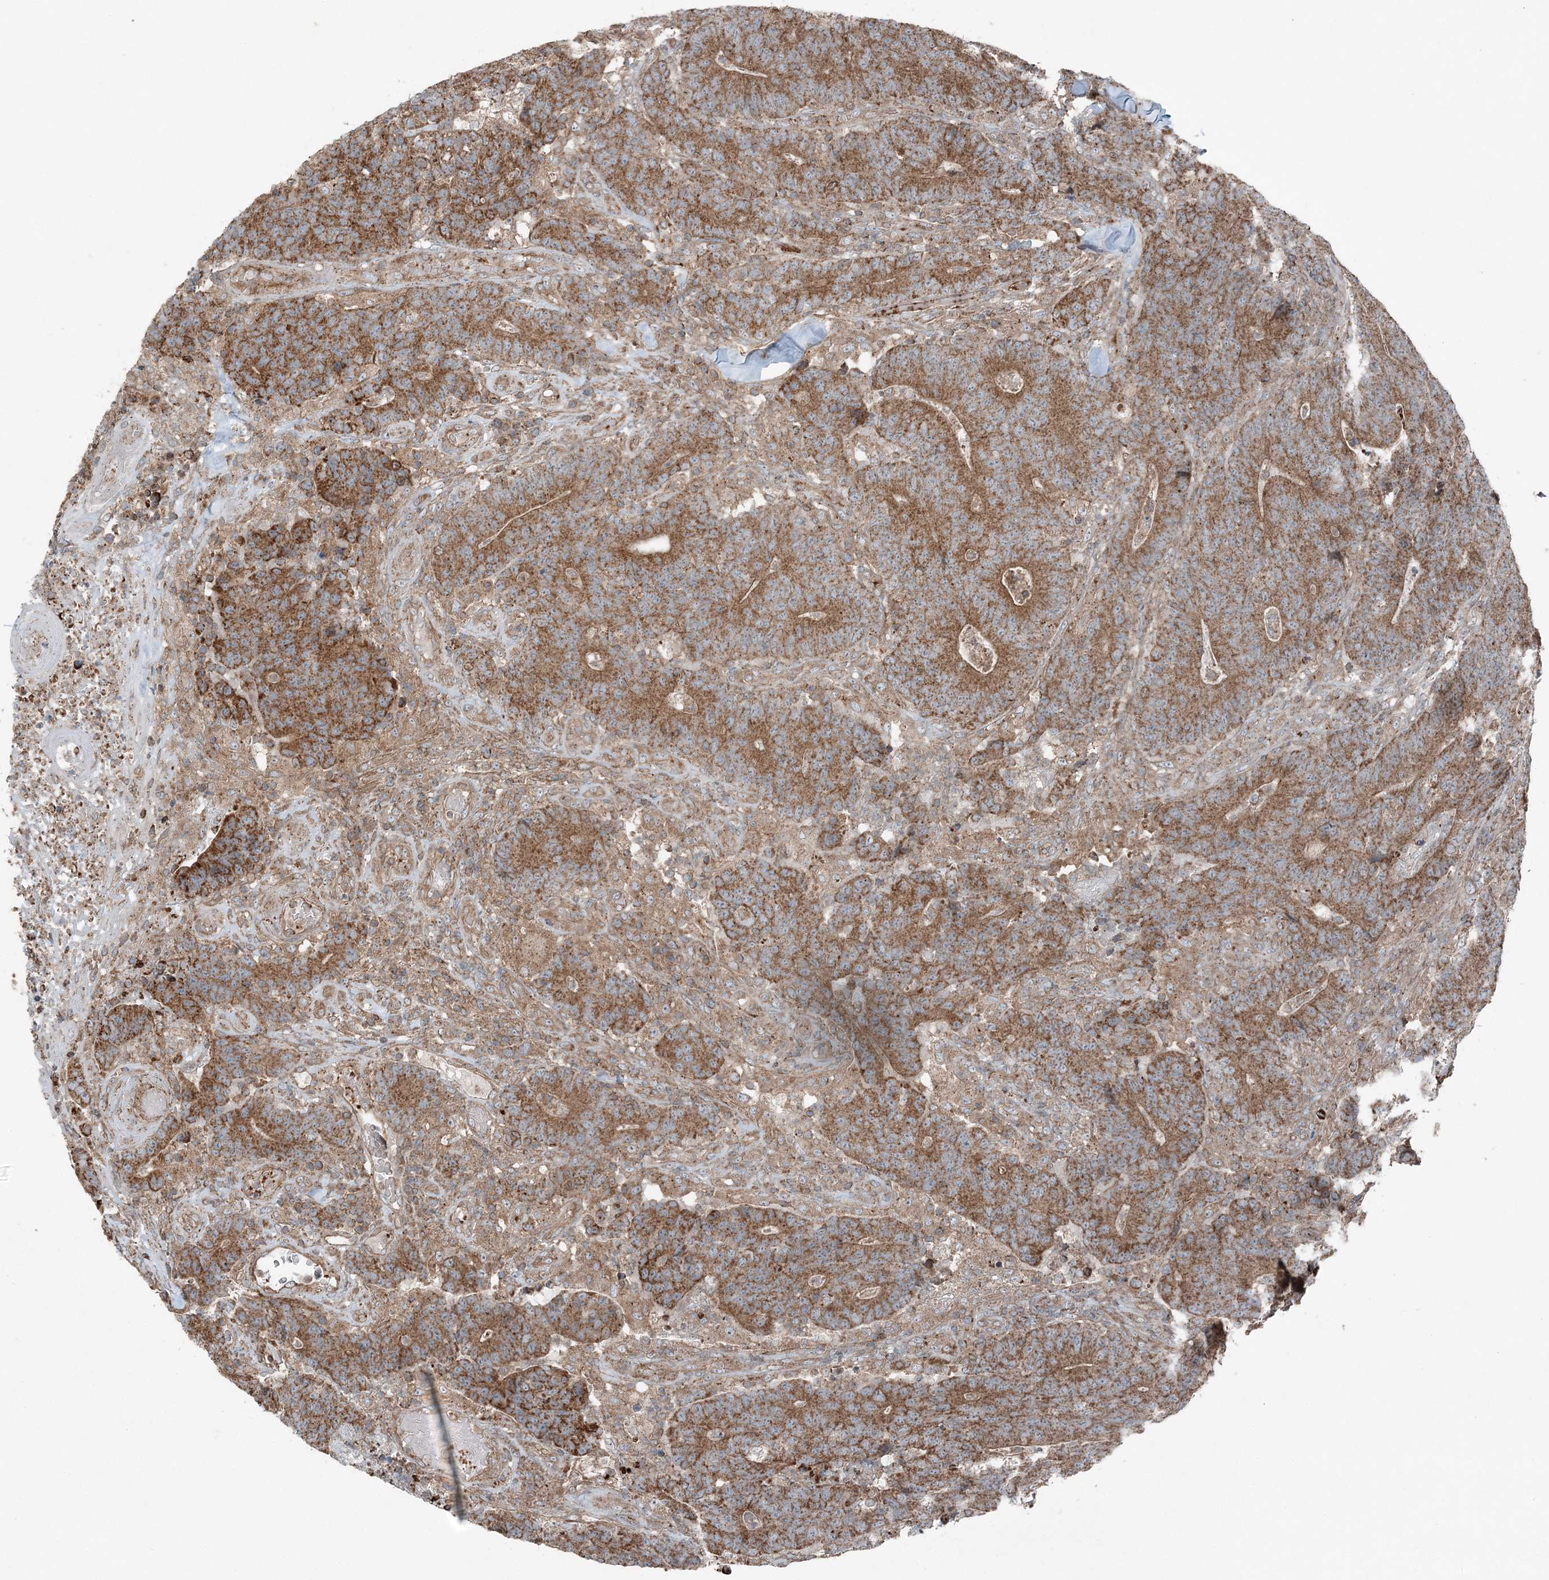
{"staining": {"intensity": "moderate", "quantity": ">75%", "location": "cytoplasmic/membranous"}, "tissue": "colorectal cancer", "cell_type": "Tumor cells", "image_type": "cancer", "snomed": [{"axis": "morphology", "description": "Normal tissue, NOS"}, {"axis": "morphology", "description": "Adenocarcinoma, NOS"}, {"axis": "topography", "description": "Colon"}], "caption": "Brown immunohistochemical staining in adenocarcinoma (colorectal) reveals moderate cytoplasmic/membranous staining in approximately >75% of tumor cells. The staining was performed using DAB (3,3'-diaminobenzidine) to visualize the protein expression in brown, while the nuclei were stained in blue with hematoxylin (Magnification: 20x).", "gene": "KY", "patient": {"sex": "female", "age": 75}}